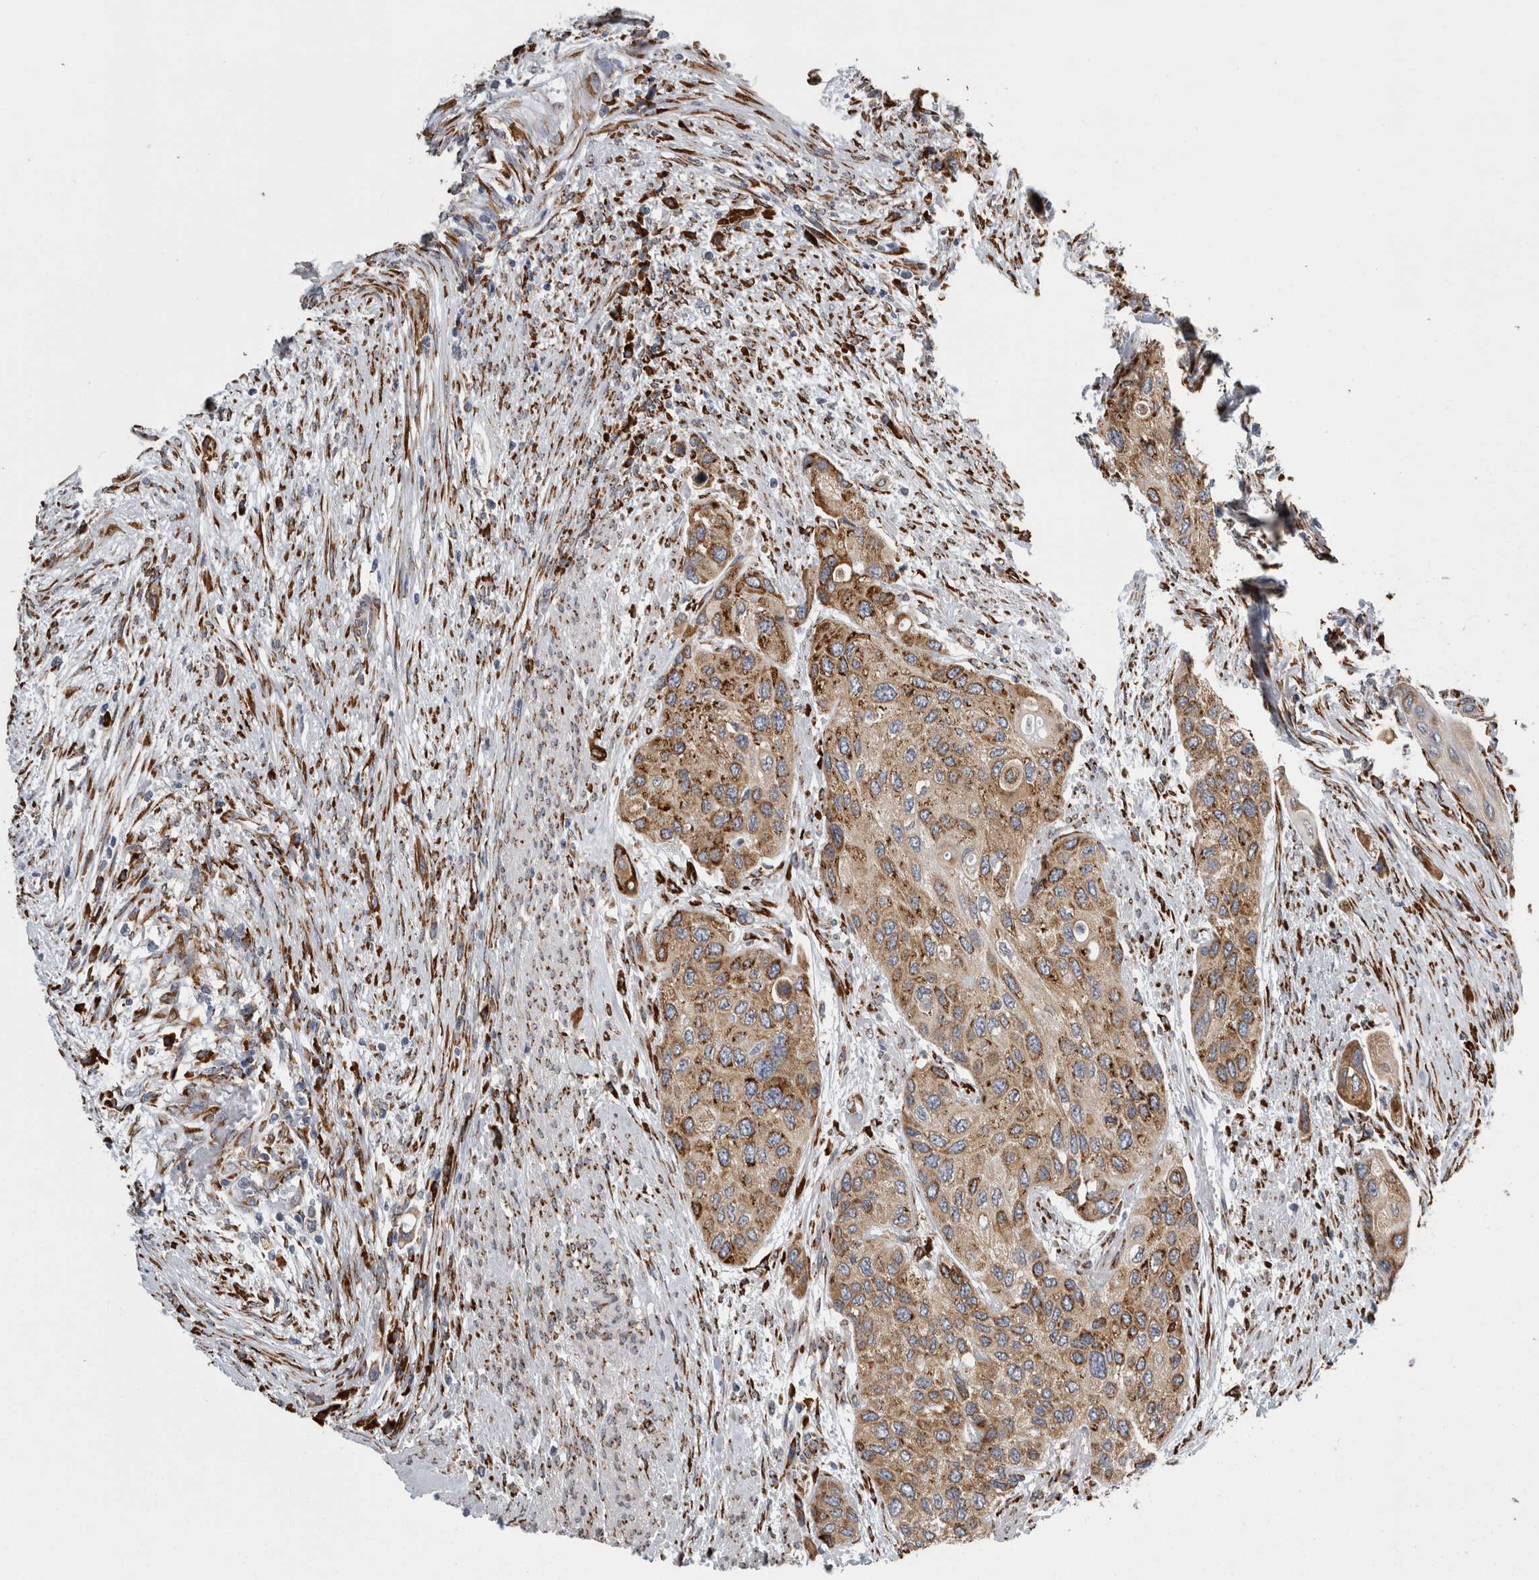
{"staining": {"intensity": "moderate", "quantity": ">75%", "location": "cytoplasmic/membranous"}, "tissue": "urothelial cancer", "cell_type": "Tumor cells", "image_type": "cancer", "snomed": [{"axis": "morphology", "description": "Urothelial carcinoma, High grade"}, {"axis": "topography", "description": "Urinary bladder"}], "caption": "IHC (DAB) staining of human urothelial cancer displays moderate cytoplasmic/membranous protein expression in approximately >75% of tumor cells.", "gene": "FHIP2B", "patient": {"sex": "female", "age": 56}}